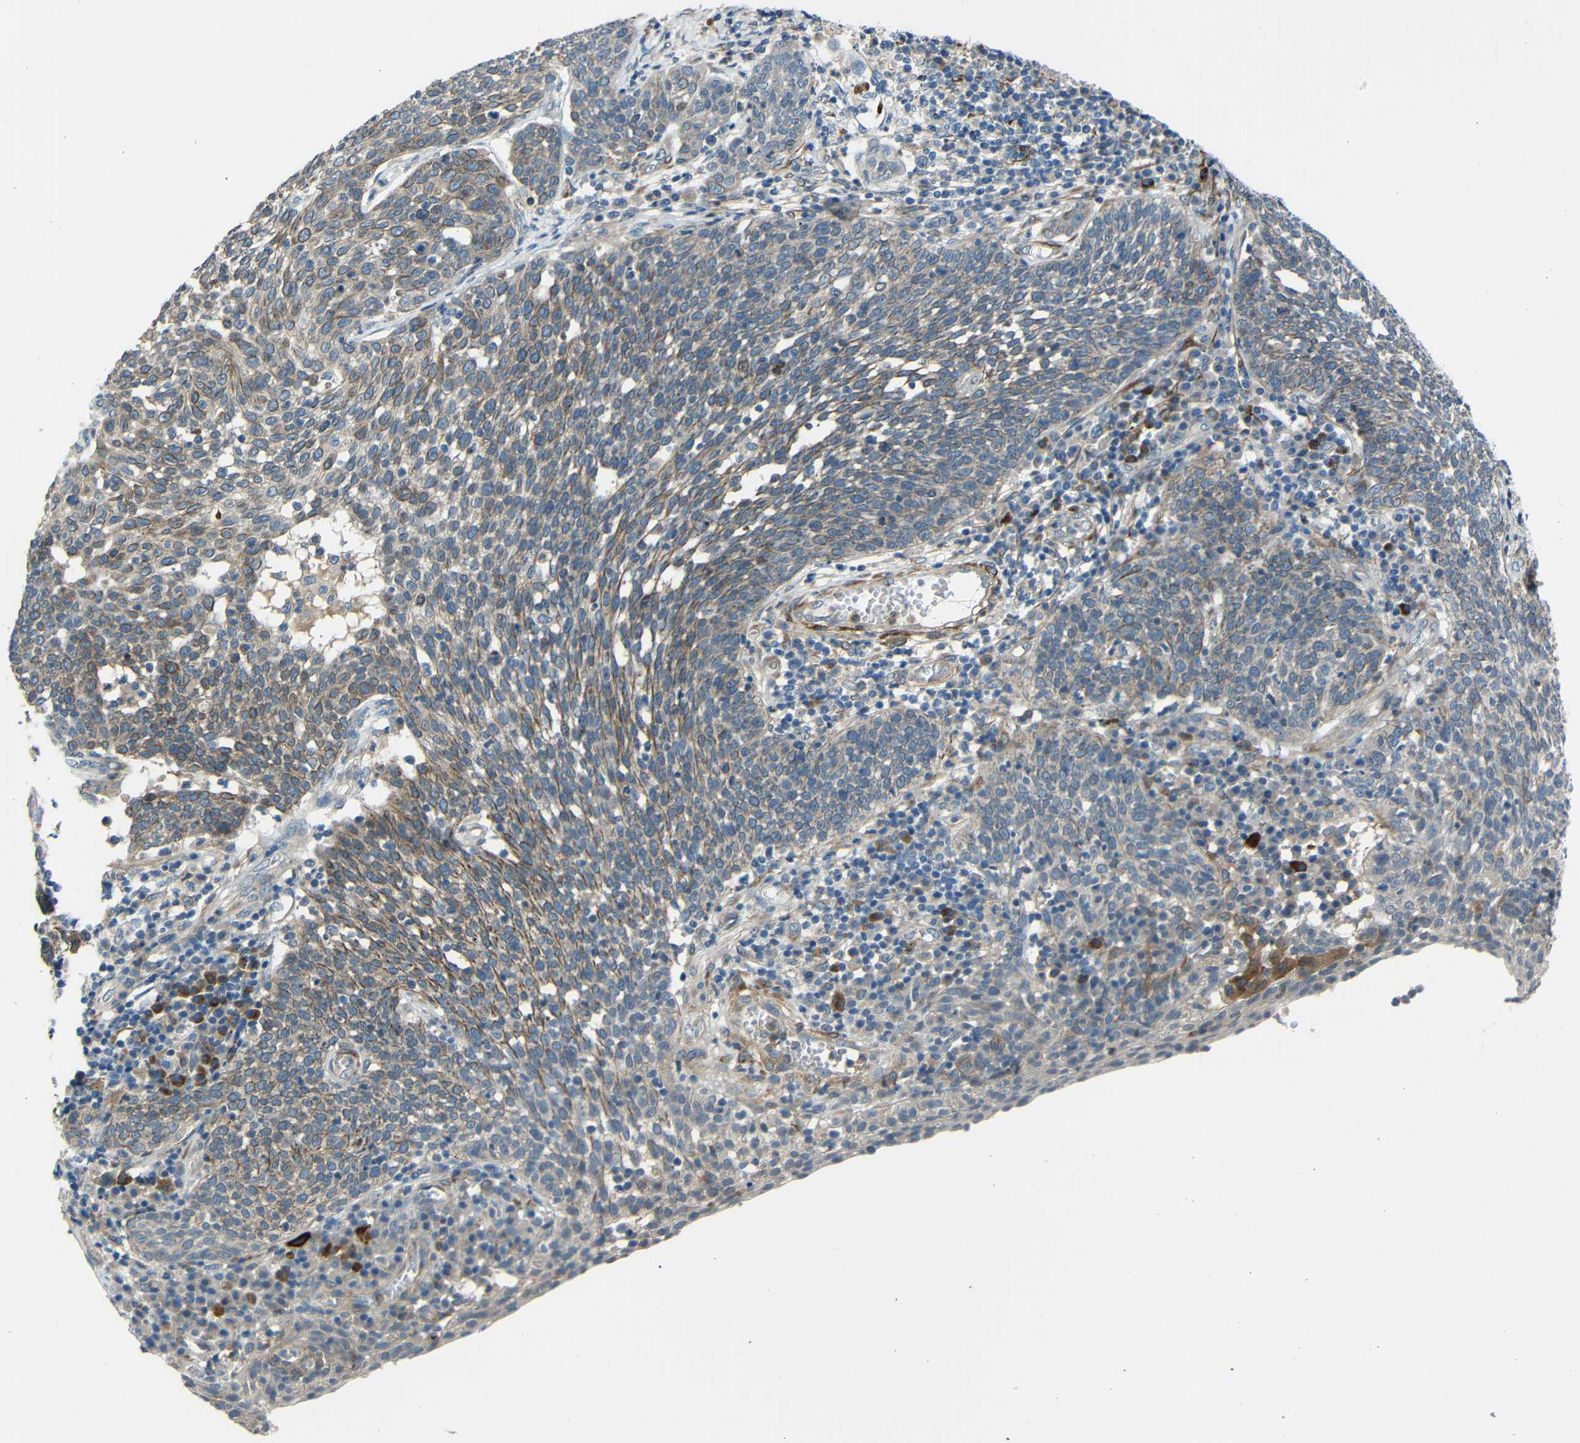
{"staining": {"intensity": "weak", "quantity": "25%-75%", "location": "cytoplasmic/membranous"}, "tissue": "cervical cancer", "cell_type": "Tumor cells", "image_type": "cancer", "snomed": [{"axis": "morphology", "description": "Squamous cell carcinoma, NOS"}, {"axis": "topography", "description": "Cervix"}], "caption": "An immunohistochemistry (IHC) image of tumor tissue is shown. Protein staining in brown labels weak cytoplasmic/membranous positivity in squamous cell carcinoma (cervical) within tumor cells.", "gene": "DCLK1", "patient": {"sex": "female", "age": 34}}